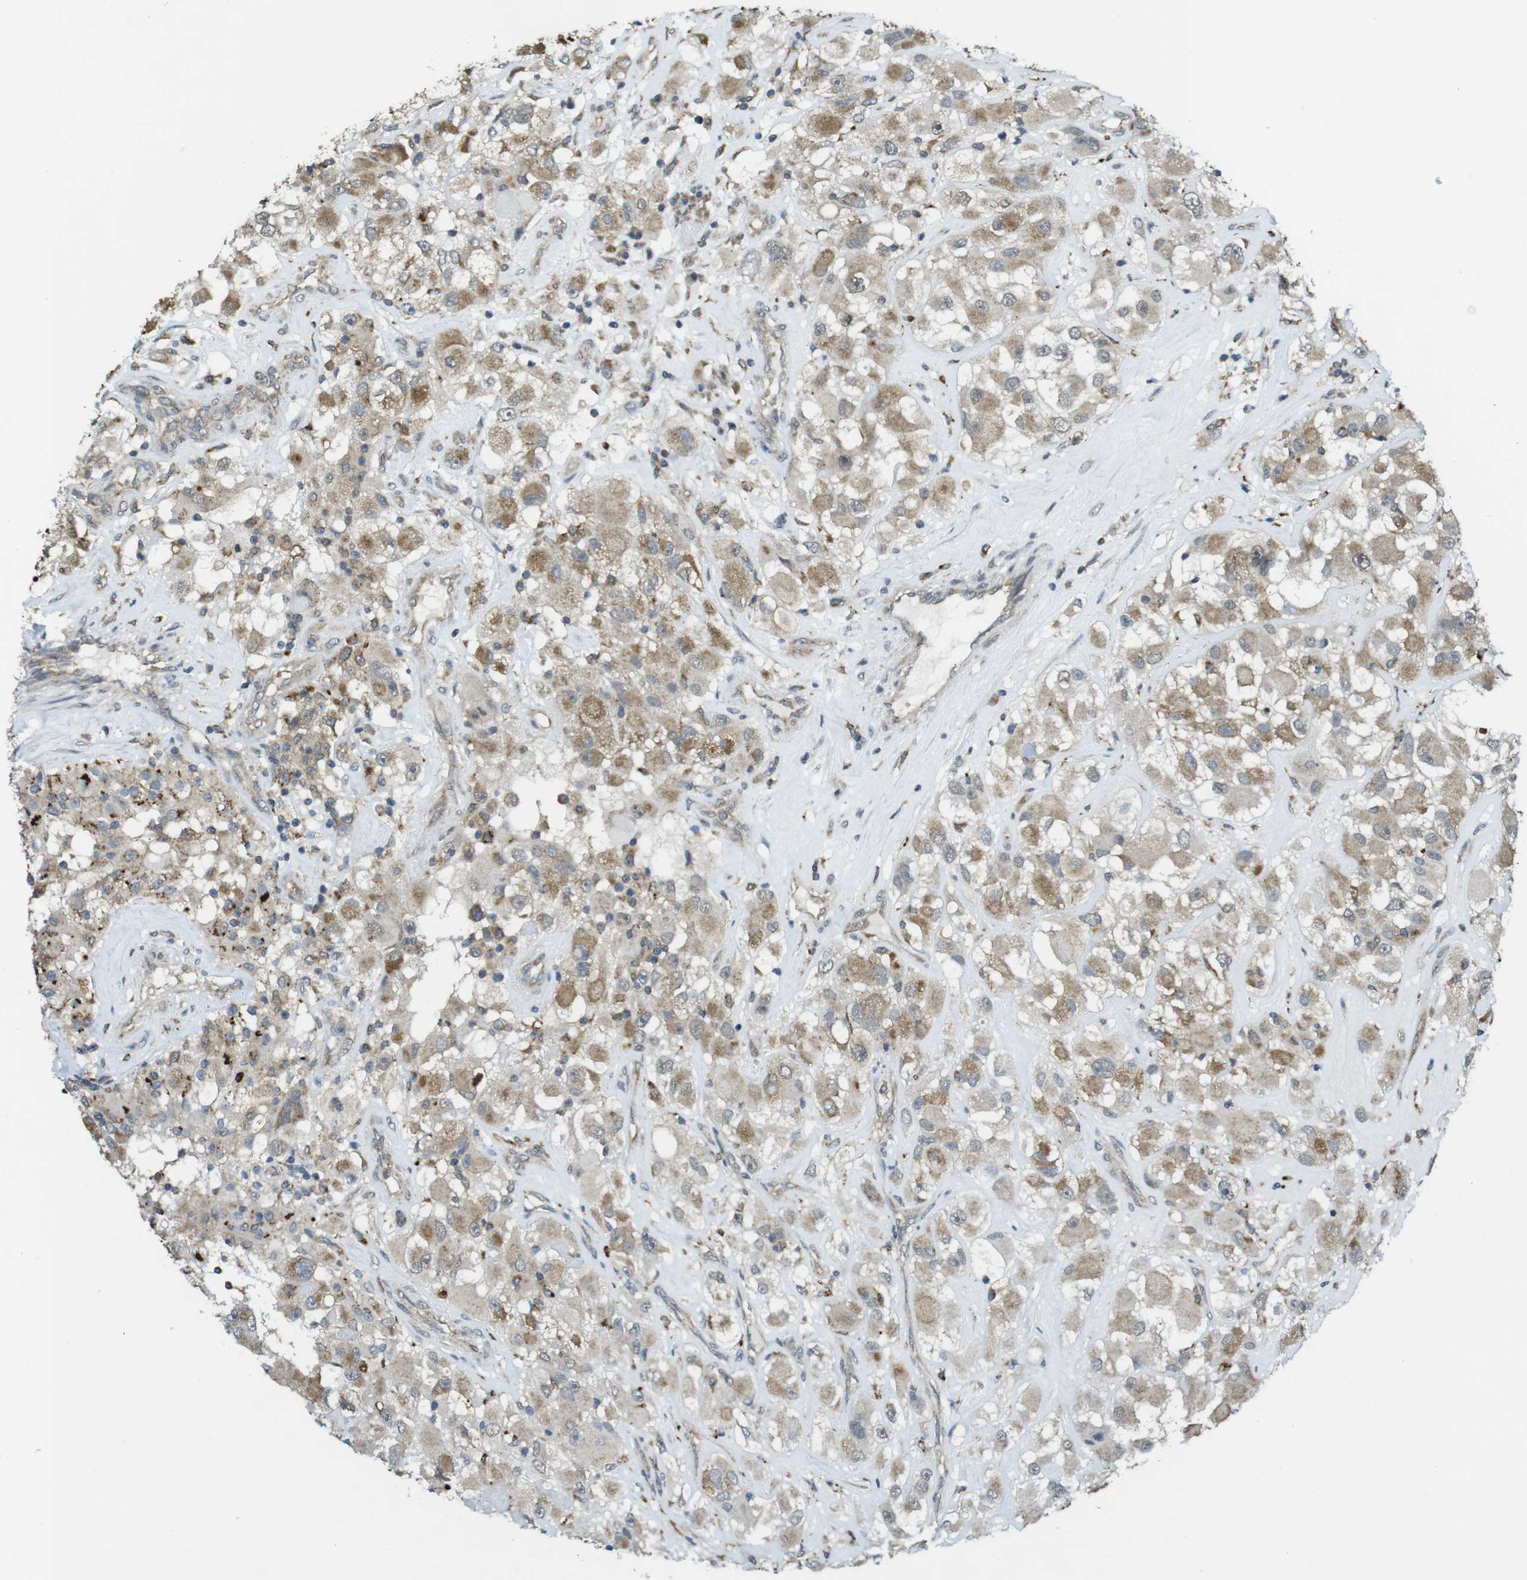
{"staining": {"intensity": "moderate", "quantity": ">75%", "location": "cytoplasmic/membranous"}, "tissue": "renal cancer", "cell_type": "Tumor cells", "image_type": "cancer", "snomed": [{"axis": "morphology", "description": "Adenocarcinoma, NOS"}, {"axis": "topography", "description": "Kidney"}], "caption": "Moderate cytoplasmic/membranous positivity is present in about >75% of tumor cells in renal cancer.", "gene": "BRI3BP", "patient": {"sex": "female", "age": 52}}